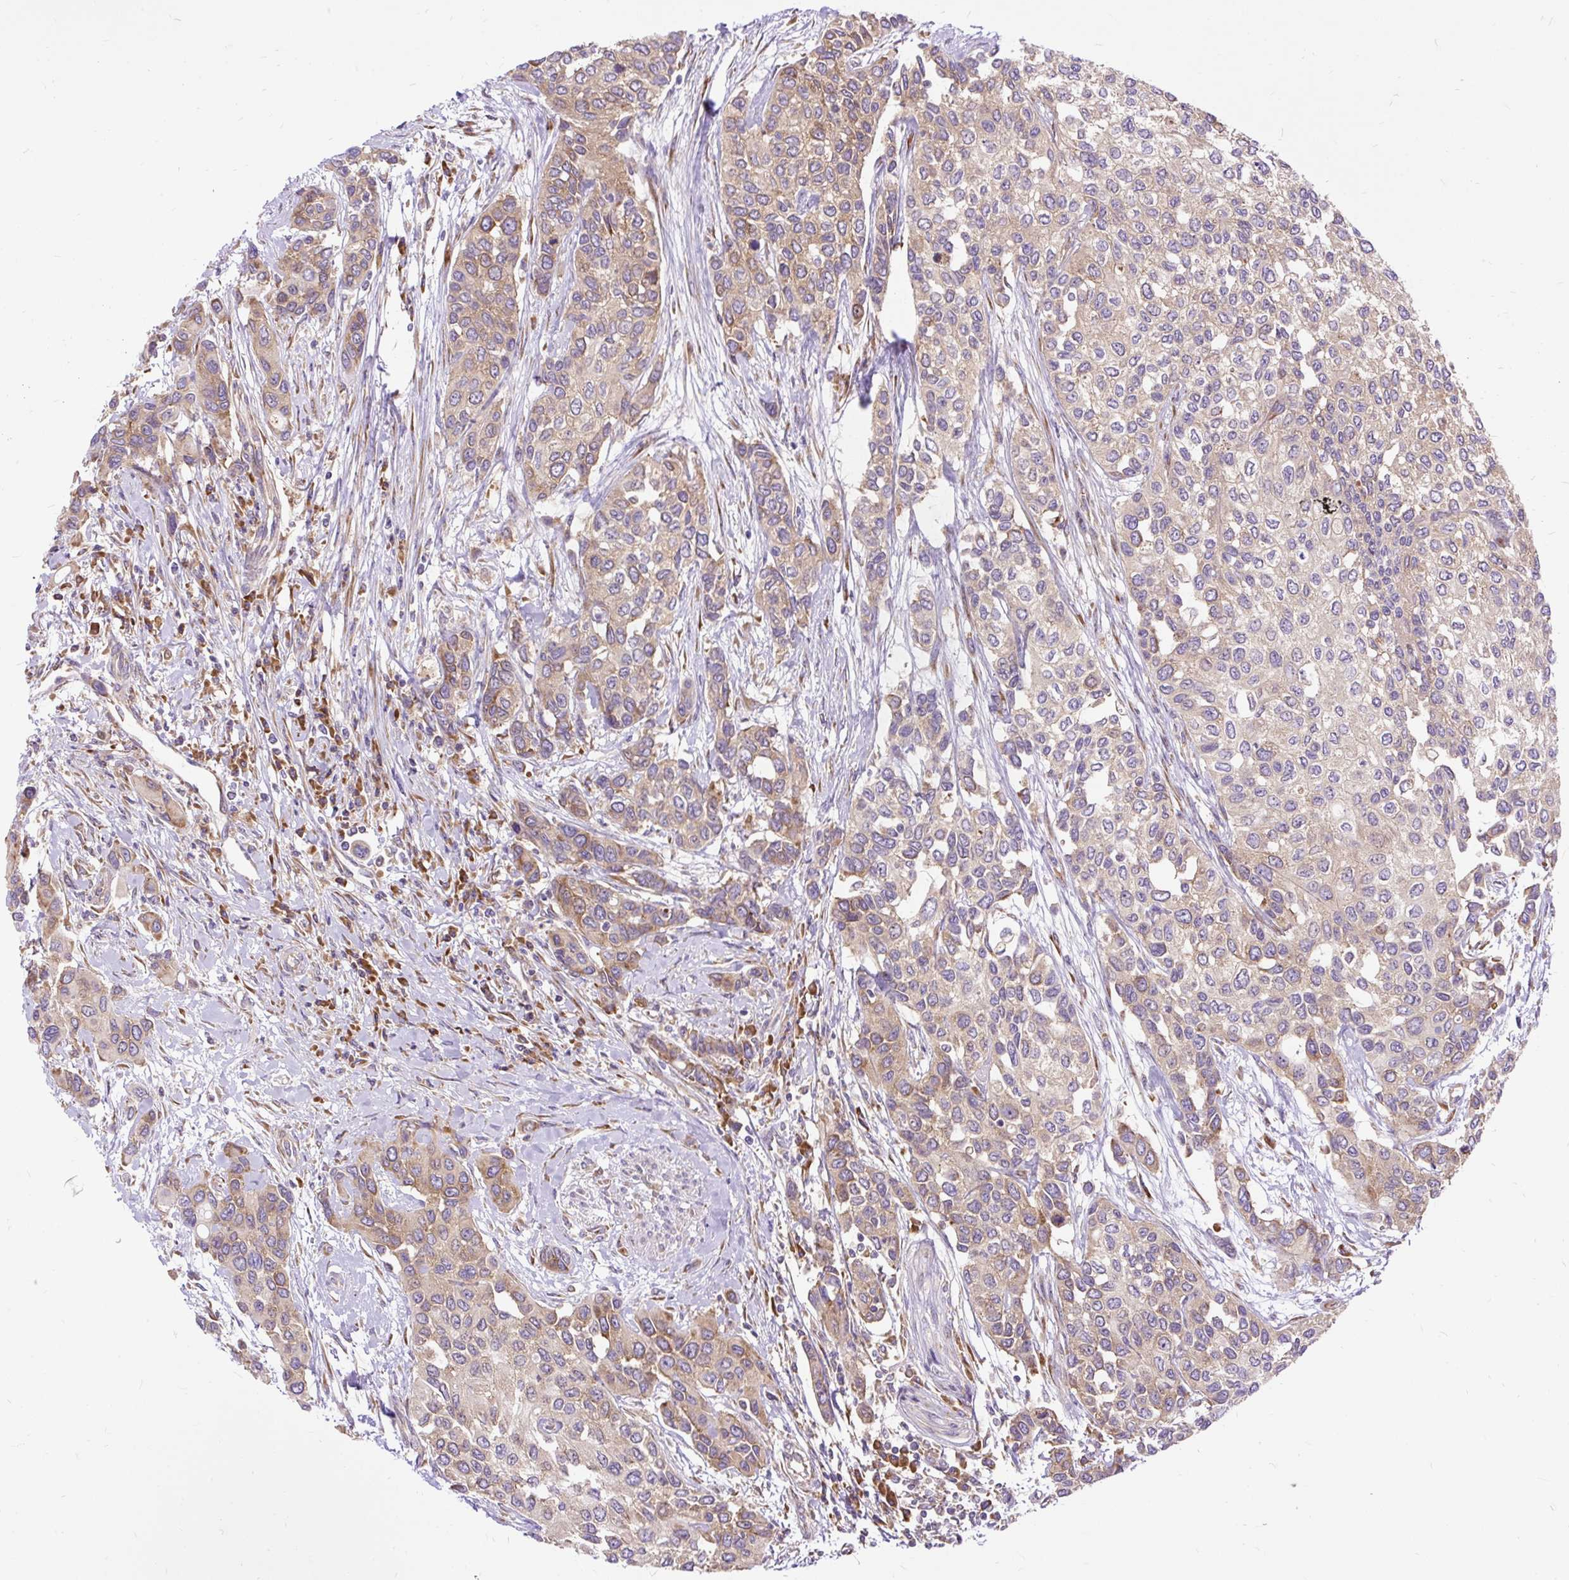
{"staining": {"intensity": "weak", "quantity": "25%-75%", "location": "cytoplasmic/membranous"}, "tissue": "urothelial cancer", "cell_type": "Tumor cells", "image_type": "cancer", "snomed": [{"axis": "morphology", "description": "Normal tissue, NOS"}, {"axis": "morphology", "description": "Urothelial carcinoma, High grade"}, {"axis": "topography", "description": "Vascular tissue"}, {"axis": "topography", "description": "Urinary bladder"}], "caption": "This histopathology image demonstrates immunohistochemistry (IHC) staining of human urothelial carcinoma (high-grade), with low weak cytoplasmic/membranous staining in approximately 25%-75% of tumor cells.", "gene": "RPS5", "patient": {"sex": "female", "age": 56}}